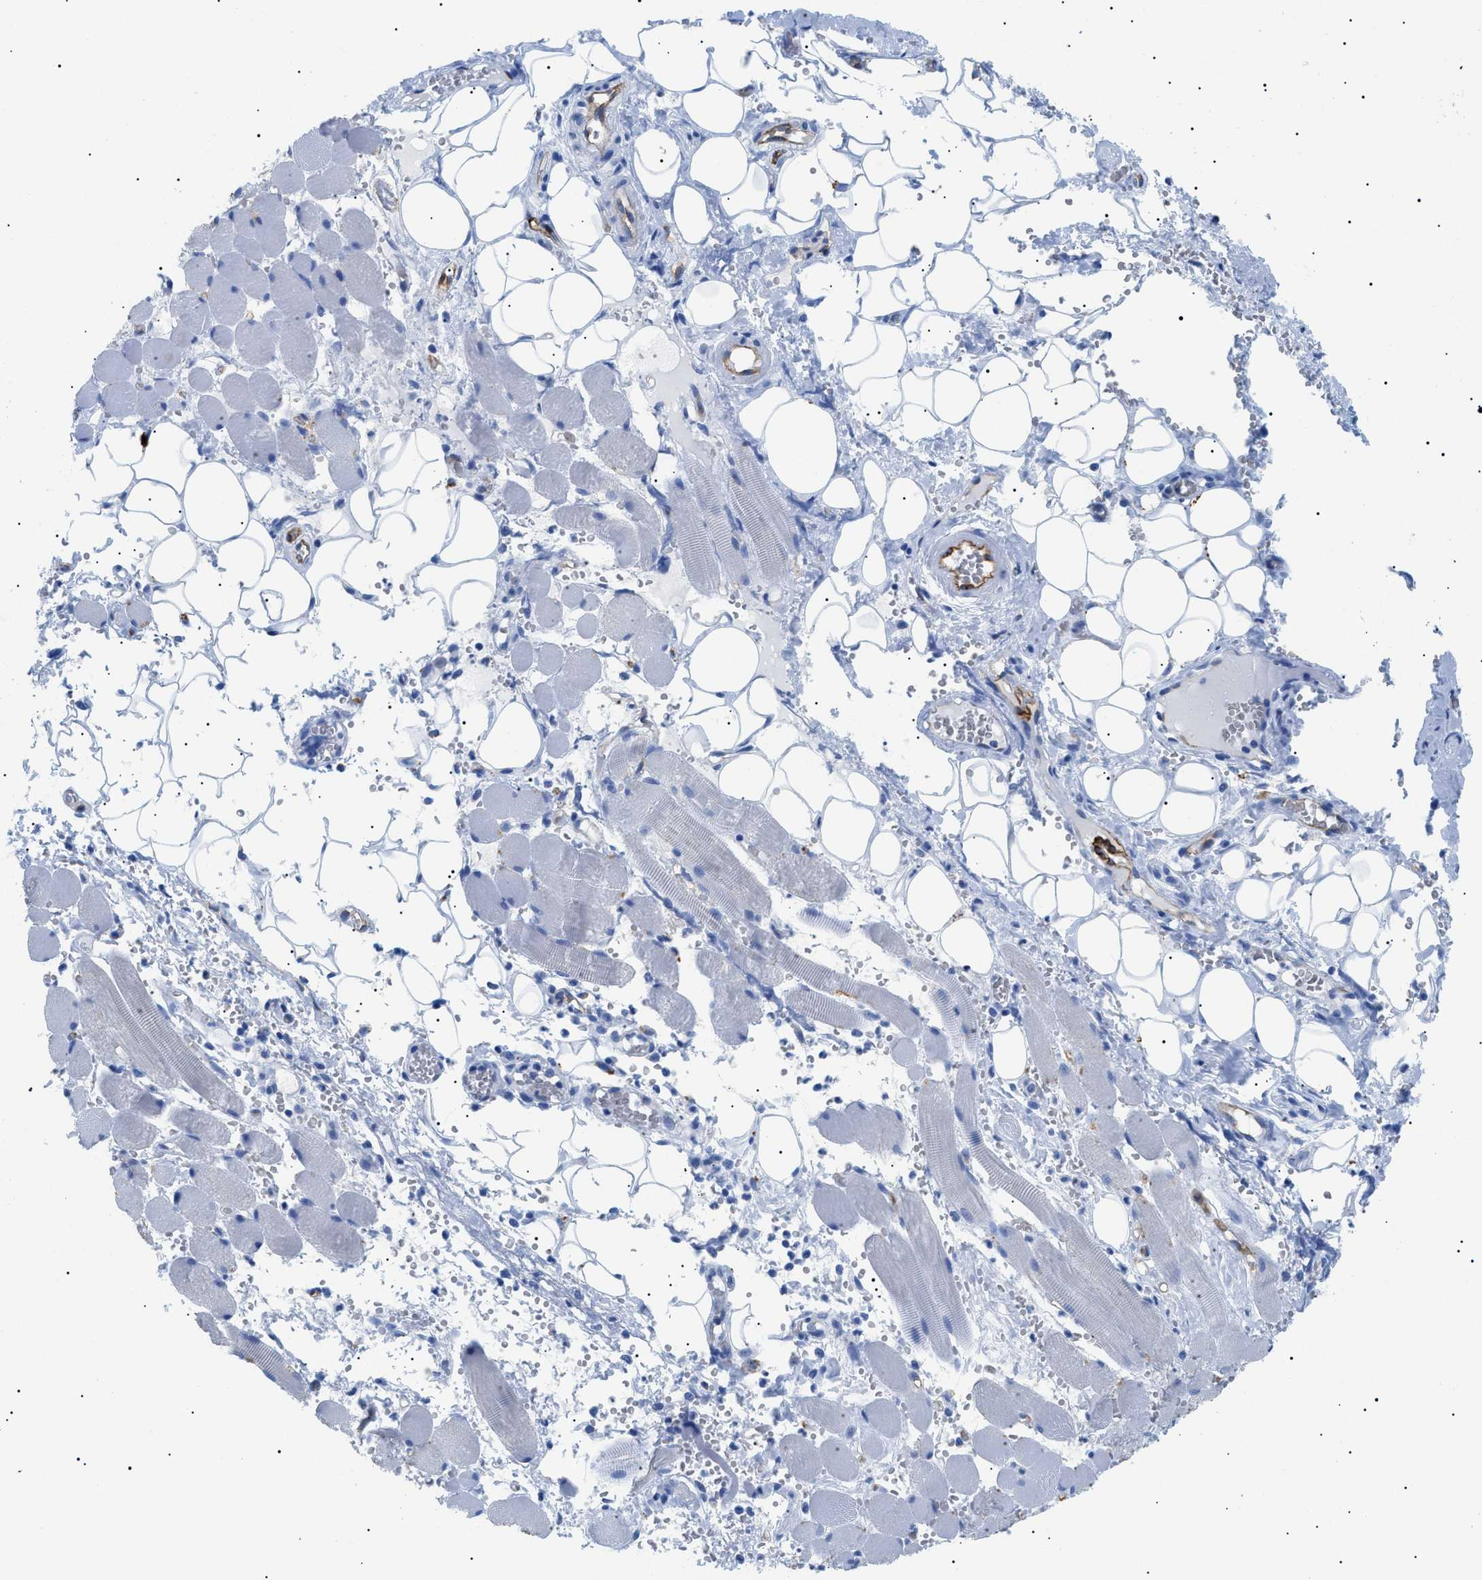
{"staining": {"intensity": "negative", "quantity": "none", "location": "none"}, "tissue": "adipose tissue", "cell_type": "Adipocytes", "image_type": "normal", "snomed": [{"axis": "morphology", "description": "Squamous cell carcinoma, NOS"}, {"axis": "topography", "description": "Oral tissue"}, {"axis": "topography", "description": "Head-Neck"}], "caption": "Immunohistochemistry (IHC) of unremarkable adipose tissue displays no positivity in adipocytes. Nuclei are stained in blue.", "gene": "PODXL", "patient": {"sex": "female", "age": 50}}